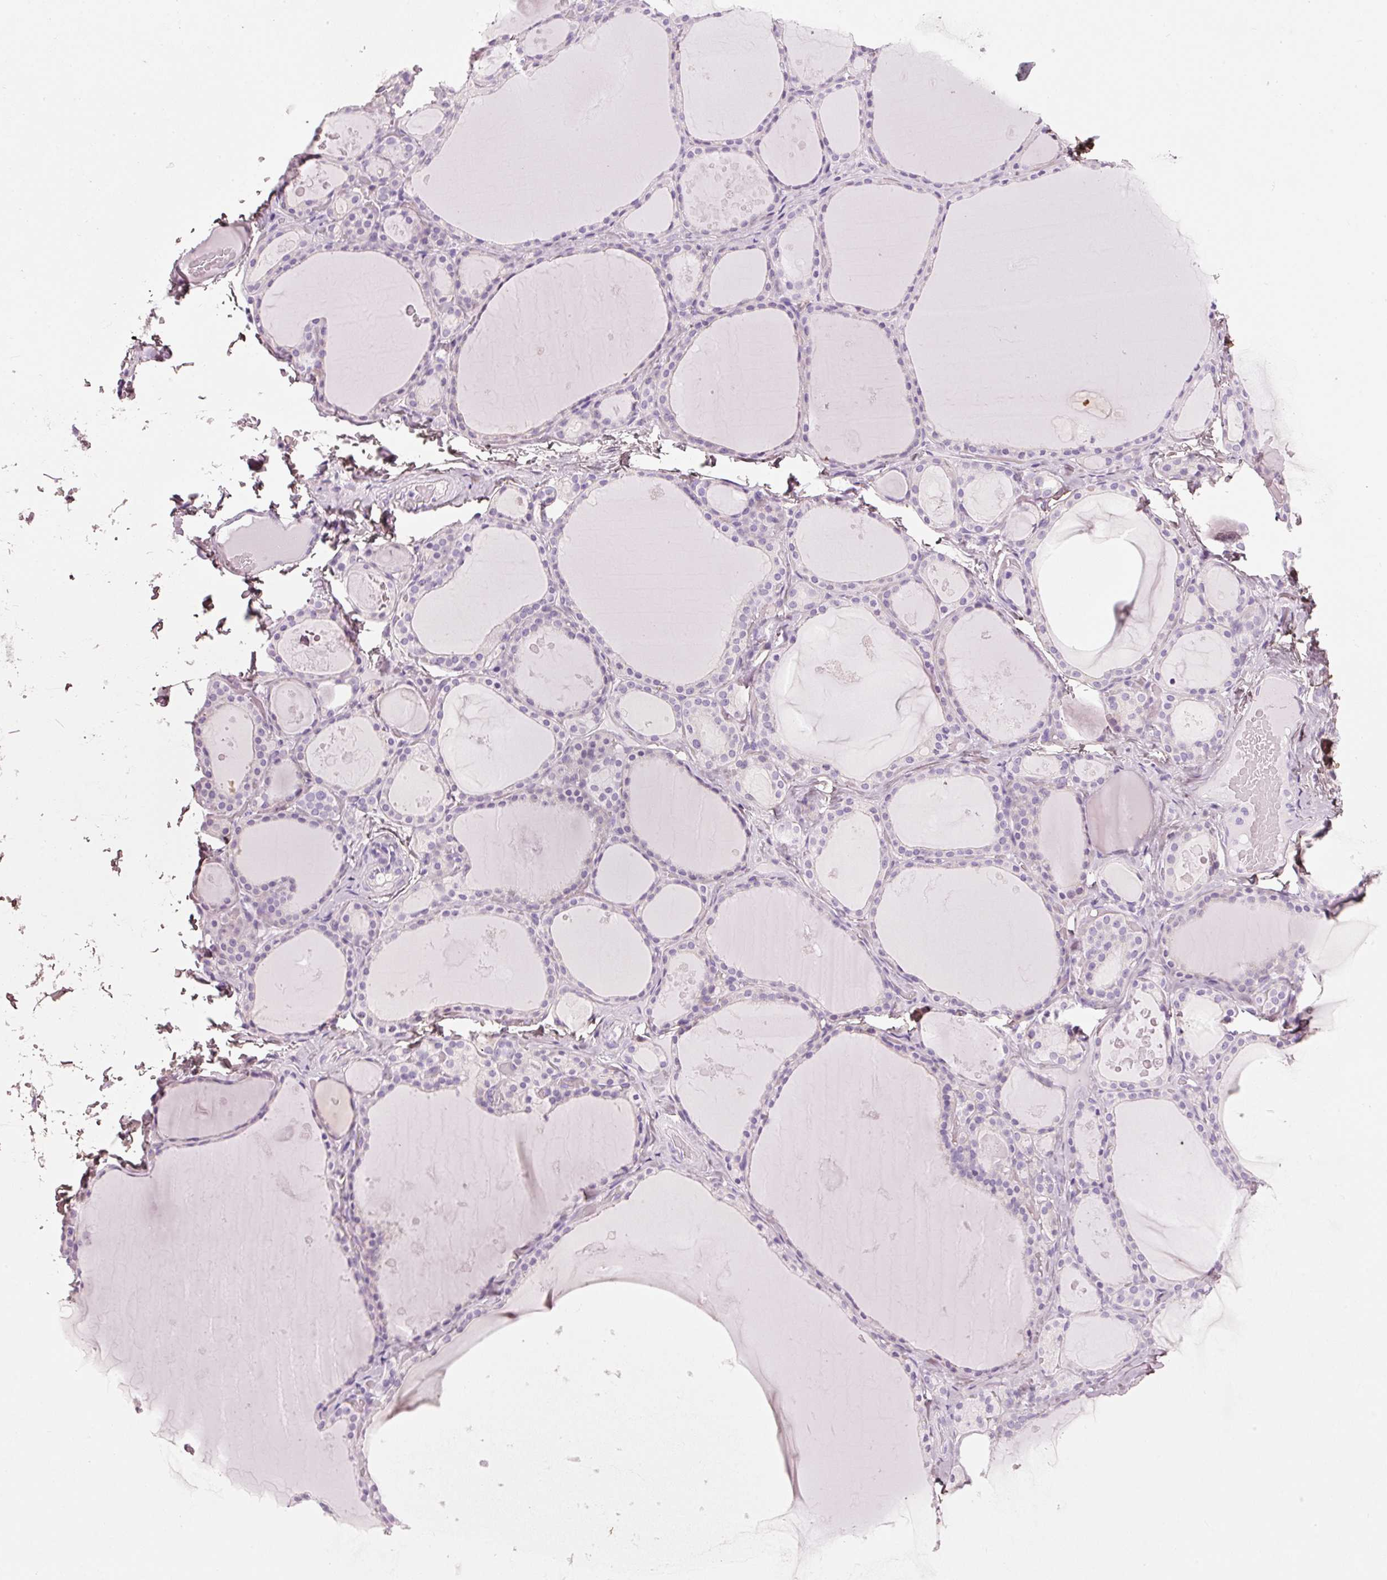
{"staining": {"intensity": "negative", "quantity": "none", "location": "none"}, "tissue": "thyroid gland", "cell_type": "Glandular cells", "image_type": "normal", "snomed": [{"axis": "morphology", "description": "Normal tissue, NOS"}, {"axis": "topography", "description": "Thyroid gland"}], "caption": "There is no significant positivity in glandular cells of thyroid gland. (Stains: DAB (3,3'-diaminobenzidine) immunohistochemistry with hematoxylin counter stain, Microscopy: brightfield microscopy at high magnification).", "gene": "PDXDC1", "patient": {"sex": "male", "age": 56}}